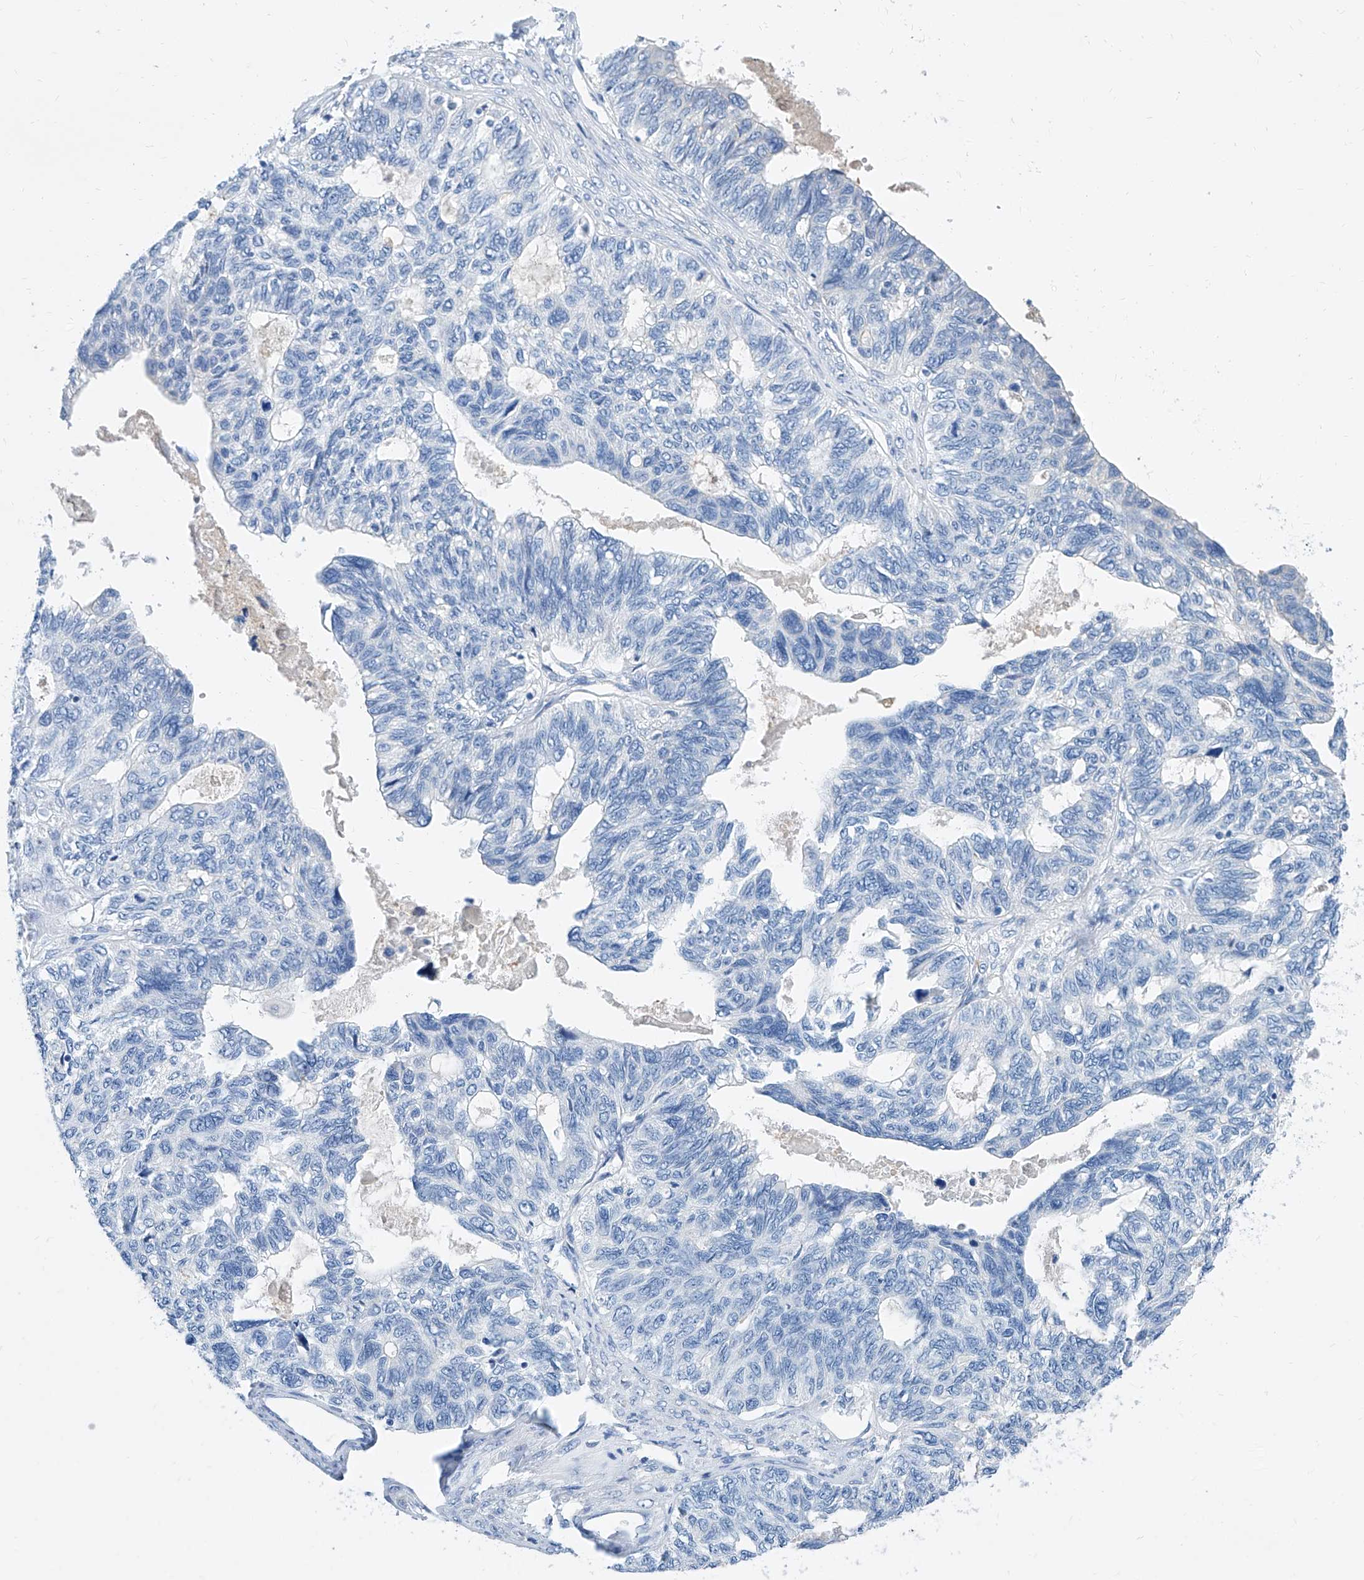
{"staining": {"intensity": "negative", "quantity": "none", "location": "none"}, "tissue": "ovarian cancer", "cell_type": "Tumor cells", "image_type": "cancer", "snomed": [{"axis": "morphology", "description": "Cystadenocarcinoma, serous, NOS"}, {"axis": "topography", "description": "Ovary"}], "caption": "This is a histopathology image of IHC staining of ovarian cancer (serous cystadenocarcinoma), which shows no positivity in tumor cells.", "gene": "SLC25A29", "patient": {"sex": "female", "age": 79}}